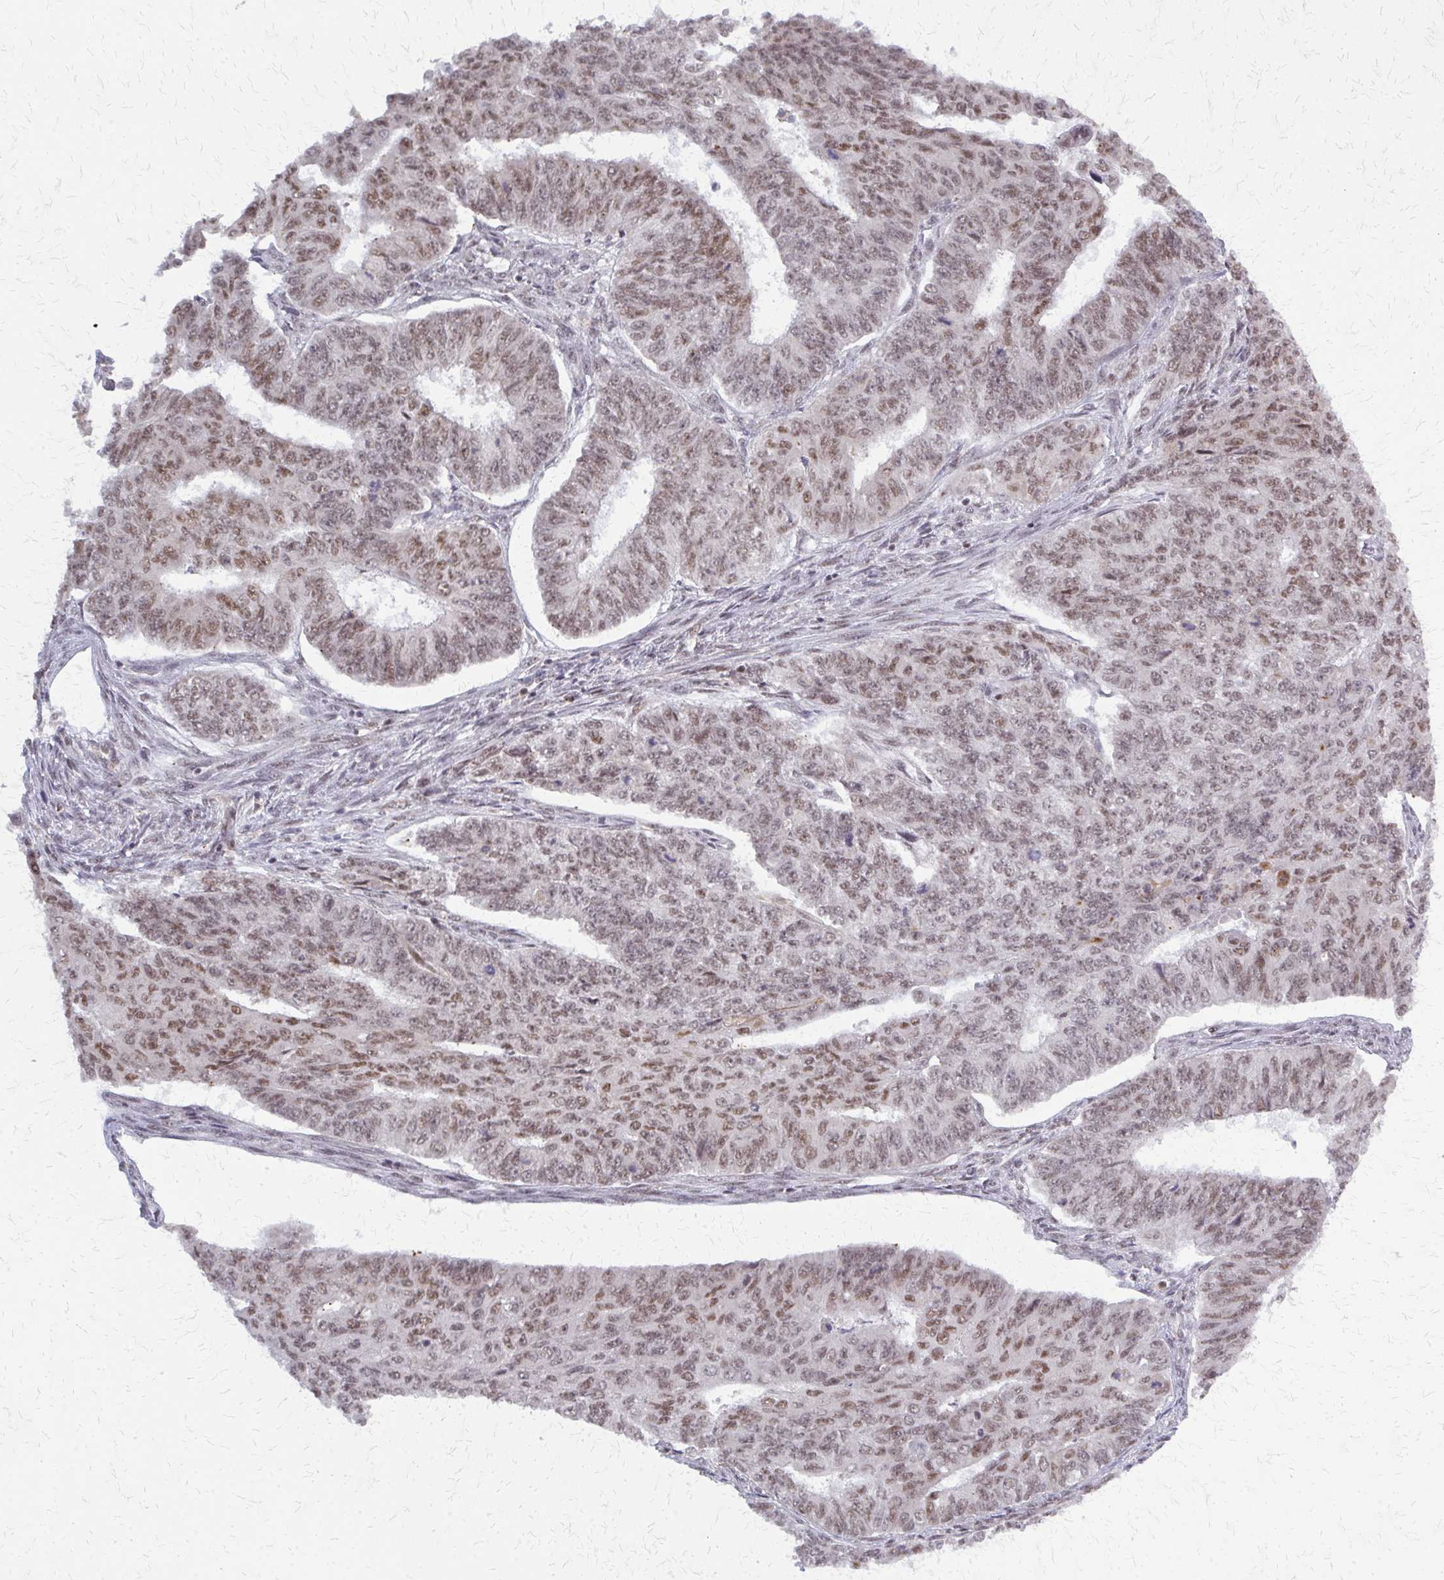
{"staining": {"intensity": "moderate", "quantity": ">75%", "location": "nuclear"}, "tissue": "endometrial cancer", "cell_type": "Tumor cells", "image_type": "cancer", "snomed": [{"axis": "morphology", "description": "Adenocarcinoma, NOS"}, {"axis": "topography", "description": "Endometrium"}], "caption": "The immunohistochemical stain highlights moderate nuclear expression in tumor cells of adenocarcinoma (endometrial) tissue.", "gene": "HDAC3", "patient": {"sex": "female", "age": 32}}